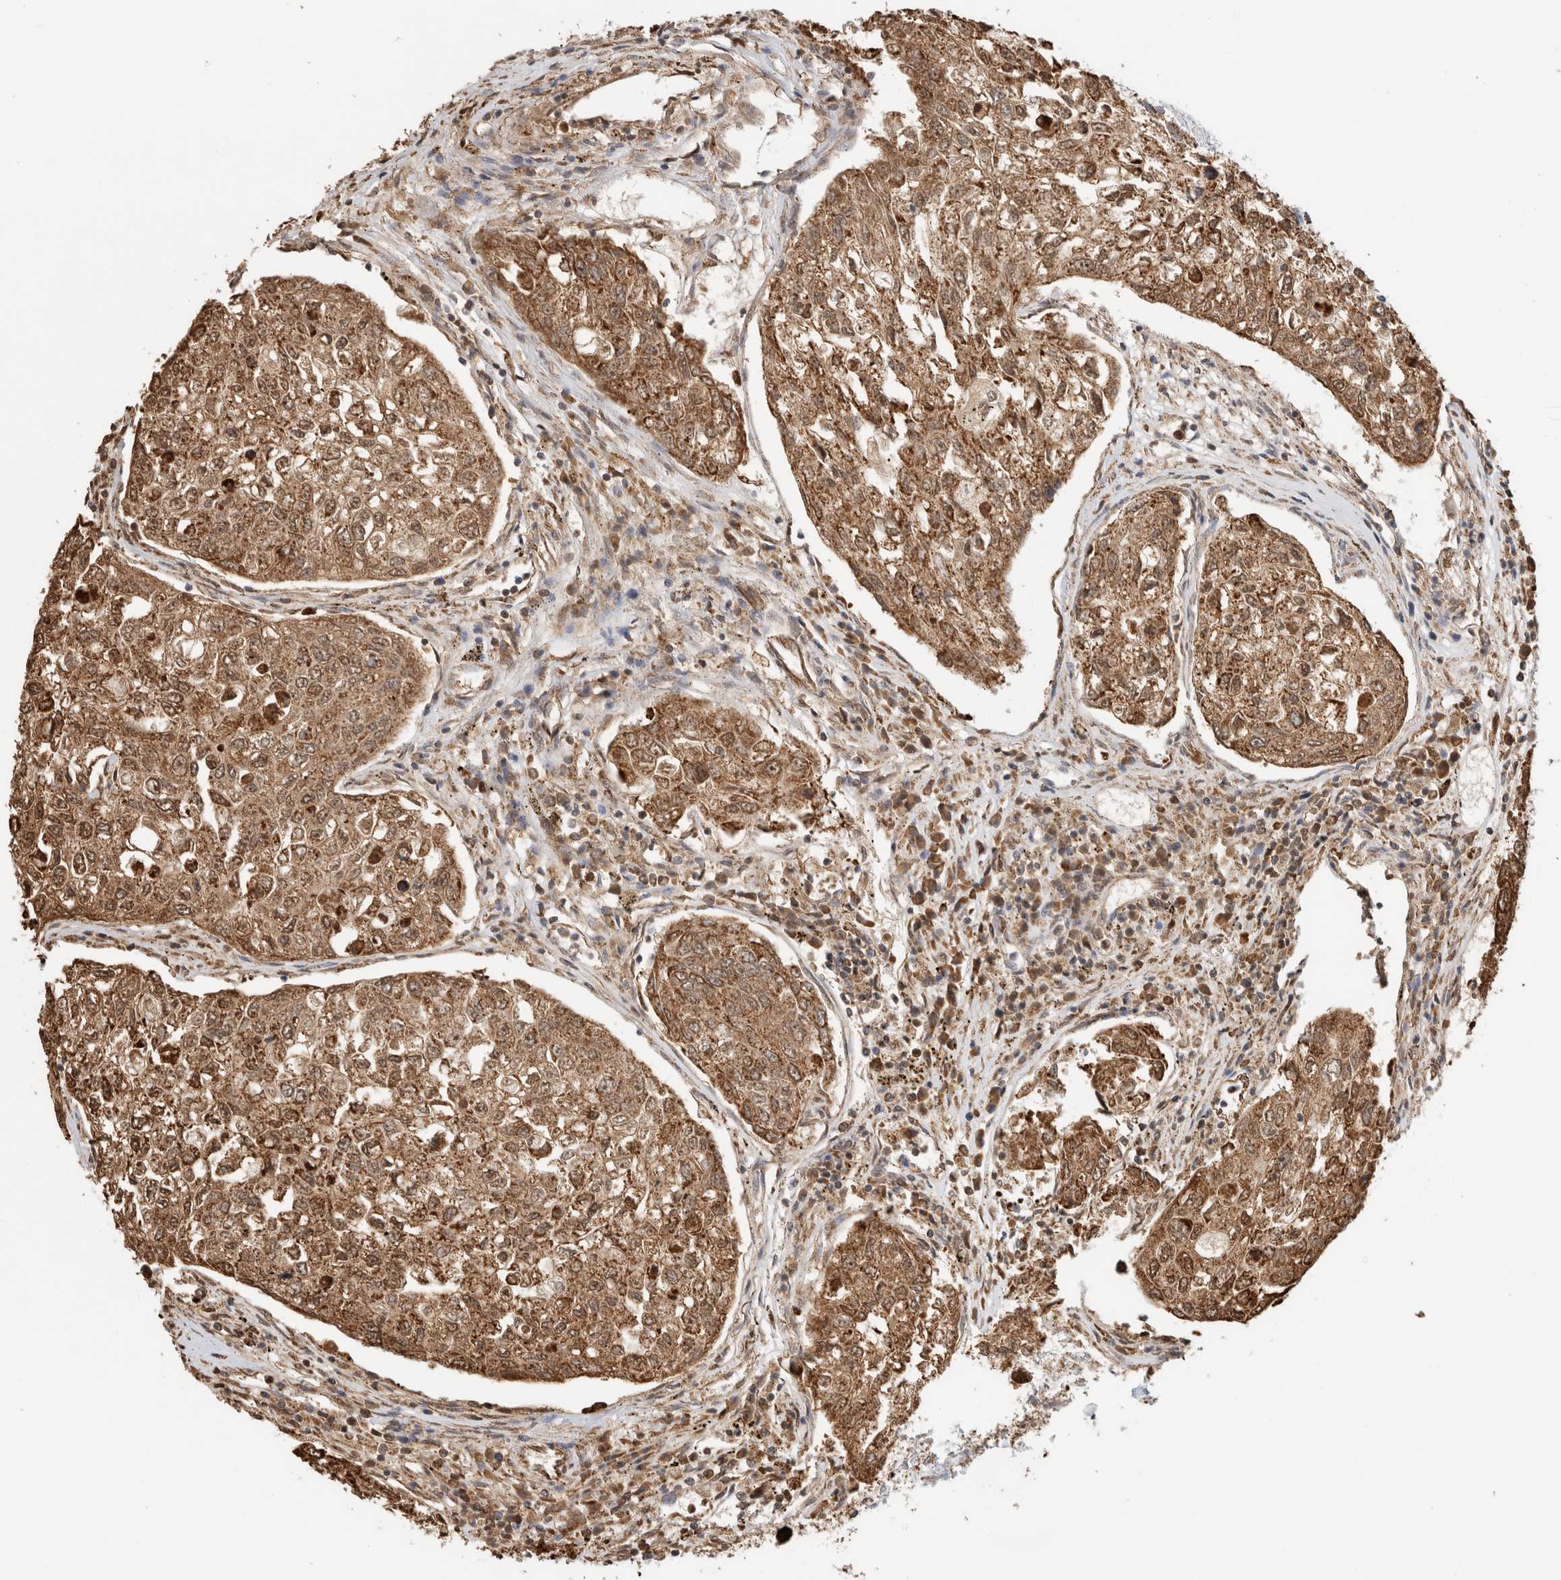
{"staining": {"intensity": "strong", "quantity": ">75%", "location": "cytoplasmic/membranous"}, "tissue": "urothelial cancer", "cell_type": "Tumor cells", "image_type": "cancer", "snomed": [{"axis": "morphology", "description": "Urothelial carcinoma, High grade"}, {"axis": "topography", "description": "Lymph node"}, {"axis": "topography", "description": "Urinary bladder"}], "caption": "Immunohistochemical staining of human urothelial cancer demonstrates high levels of strong cytoplasmic/membranous protein staining in about >75% of tumor cells. Immunohistochemistry (ihc) stains the protein in brown and the nuclei are stained blue.", "gene": "C1QBP", "patient": {"sex": "male", "age": 51}}